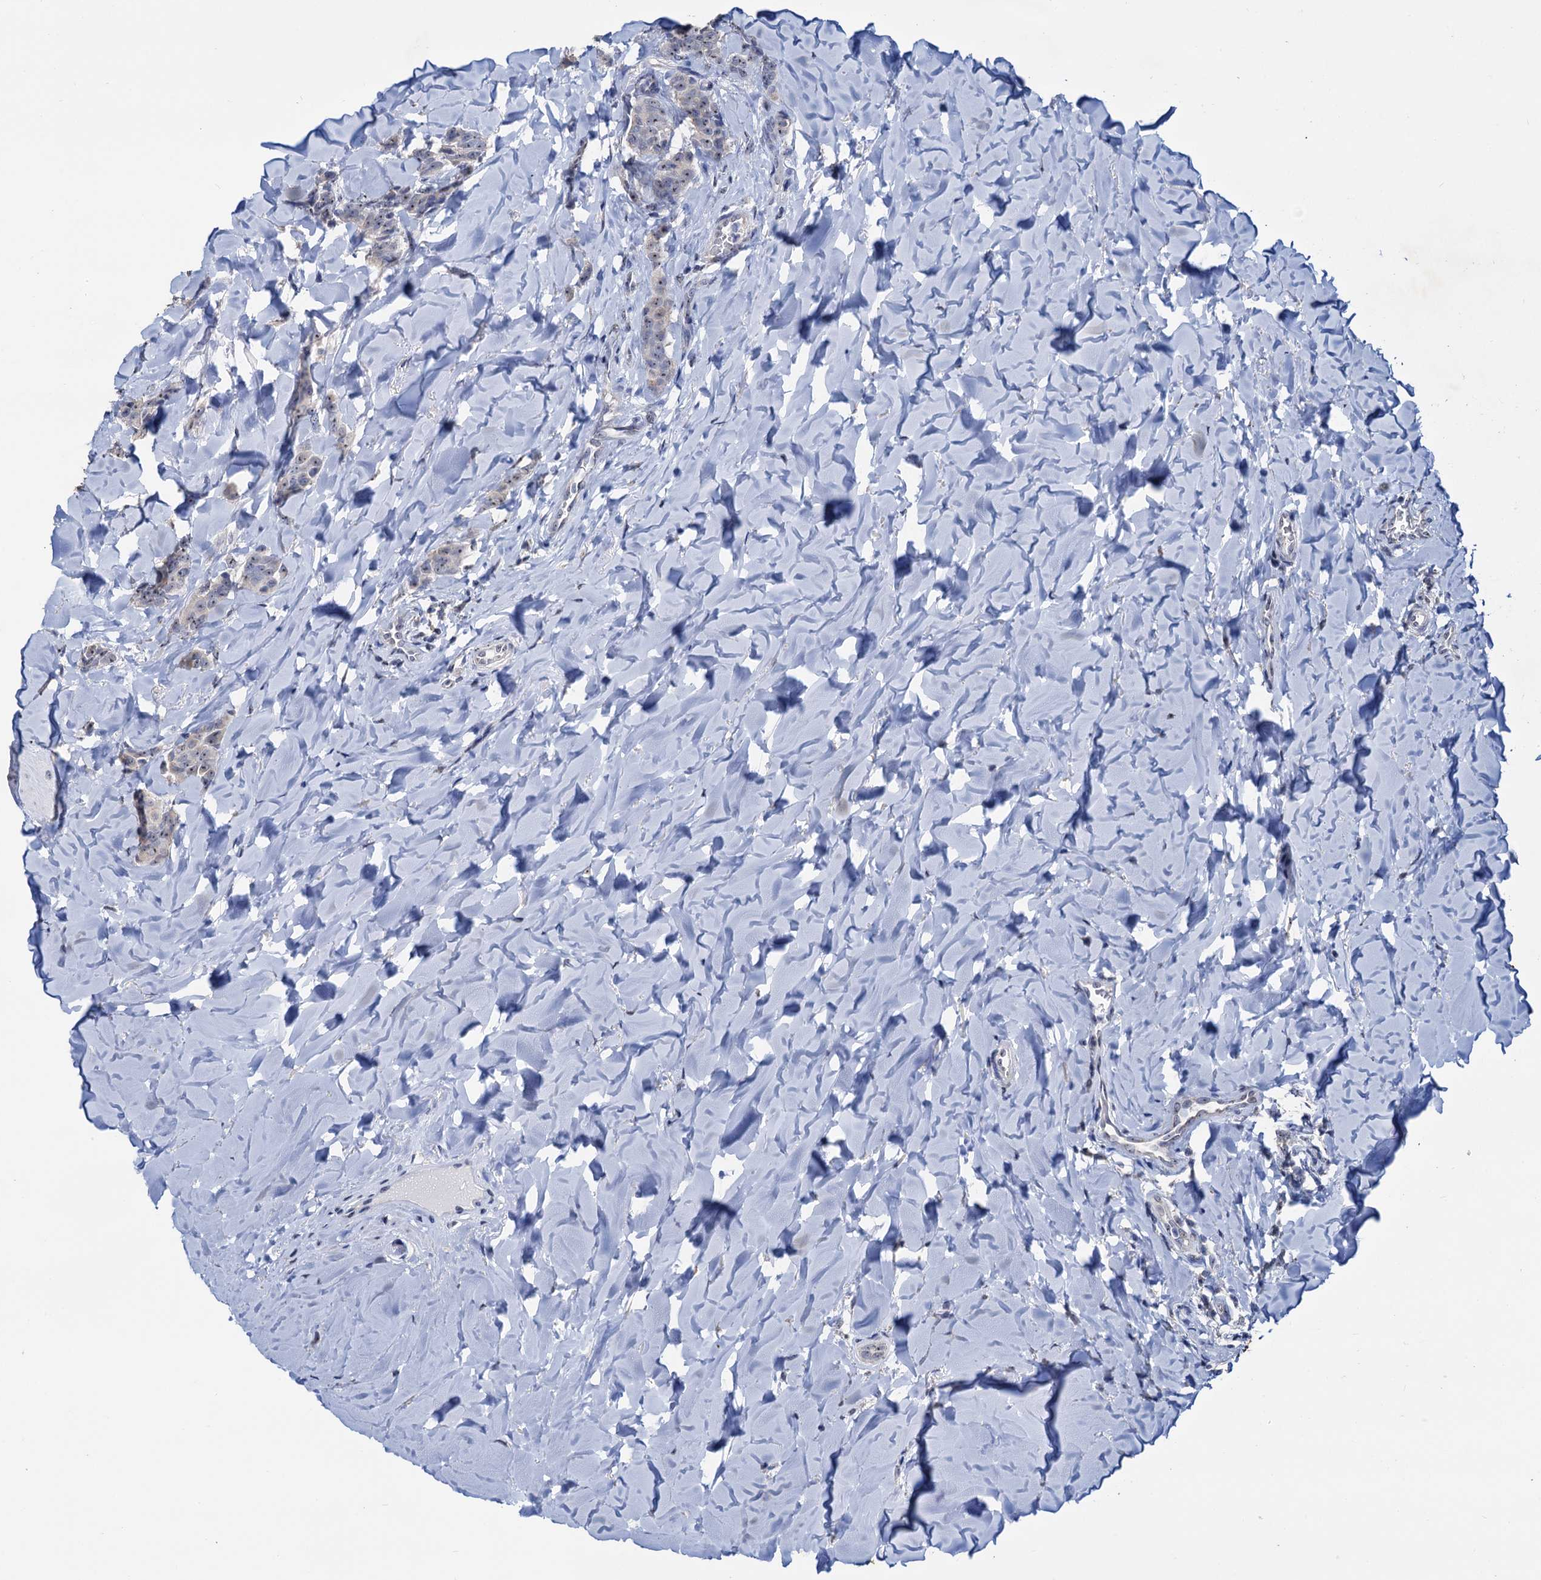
{"staining": {"intensity": "weak", "quantity": "25%-75%", "location": "nuclear"}, "tissue": "breast cancer", "cell_type": "Tumor cells", "image_type": "cancer", "snomed": [{"axis": "morphology", "description": "Duct carcinoma"}, {"axis": "topography", "description": "Breast"}], "caption": "Tumor cells show low levels of weak nuclear positivity in about 25%-75% of cells in breast cancer.", "gene": "C2CD3", "patient": {"sex": "female", "age": 40}}